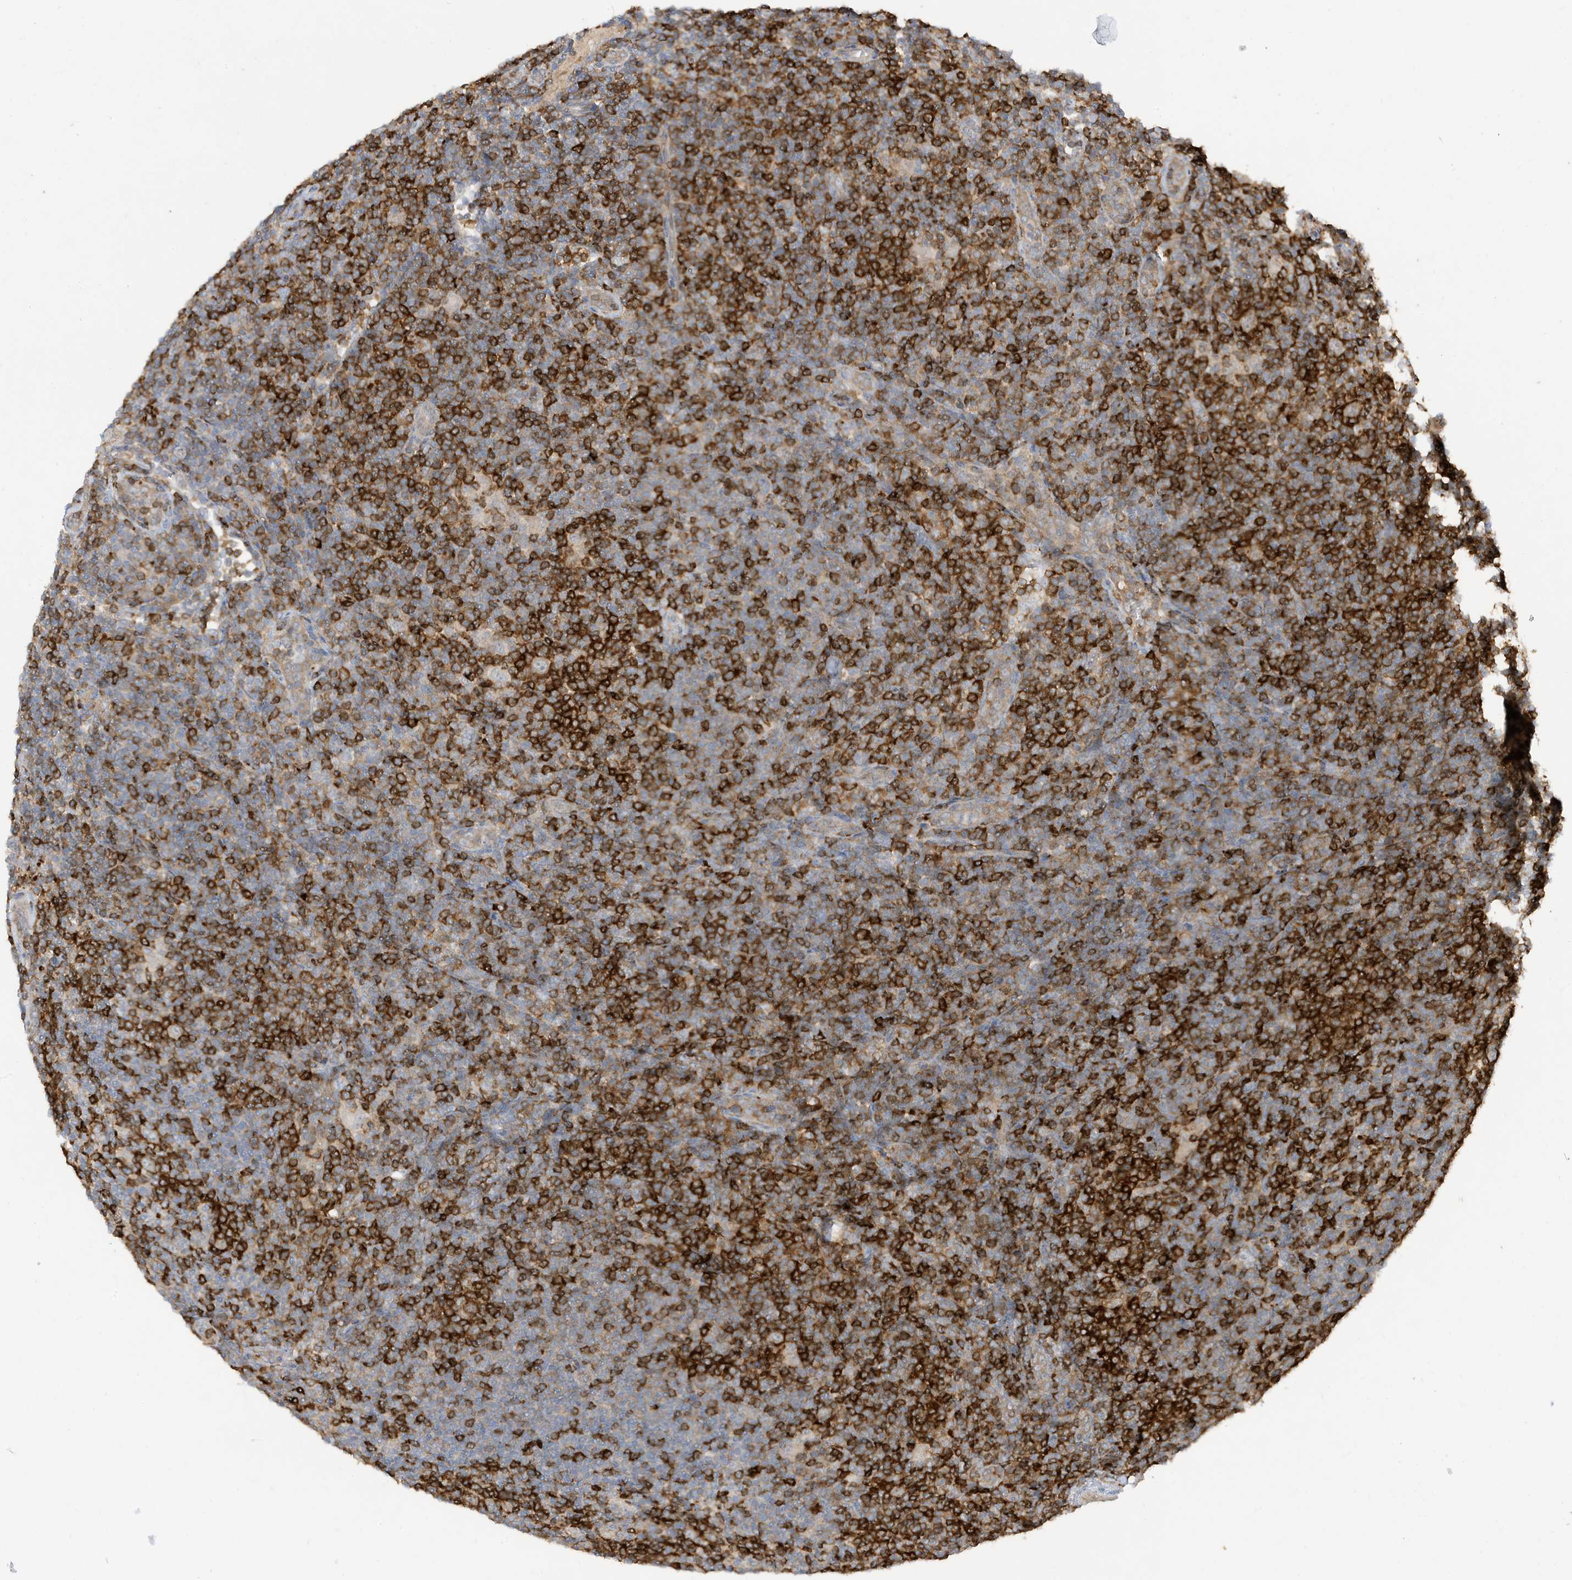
{"staining": {"intensity": "negative", "quantity": "none", "location": "none"}, "tissue": "lymphoma", "cell_type": "Tumor cells", "image_type": "cancer", "snomed": [{"axis": "morphology", "description": "Hodgkin's disease, NOS"}, {"axis": "topography", "description": "Lymph node"}], "caption": "Lymphoma was stained to show a protein in brown. There is no significant staining in tumor cells.", "gene": "PHACTR2", "patient": {"sex": "female", "age": 57}}